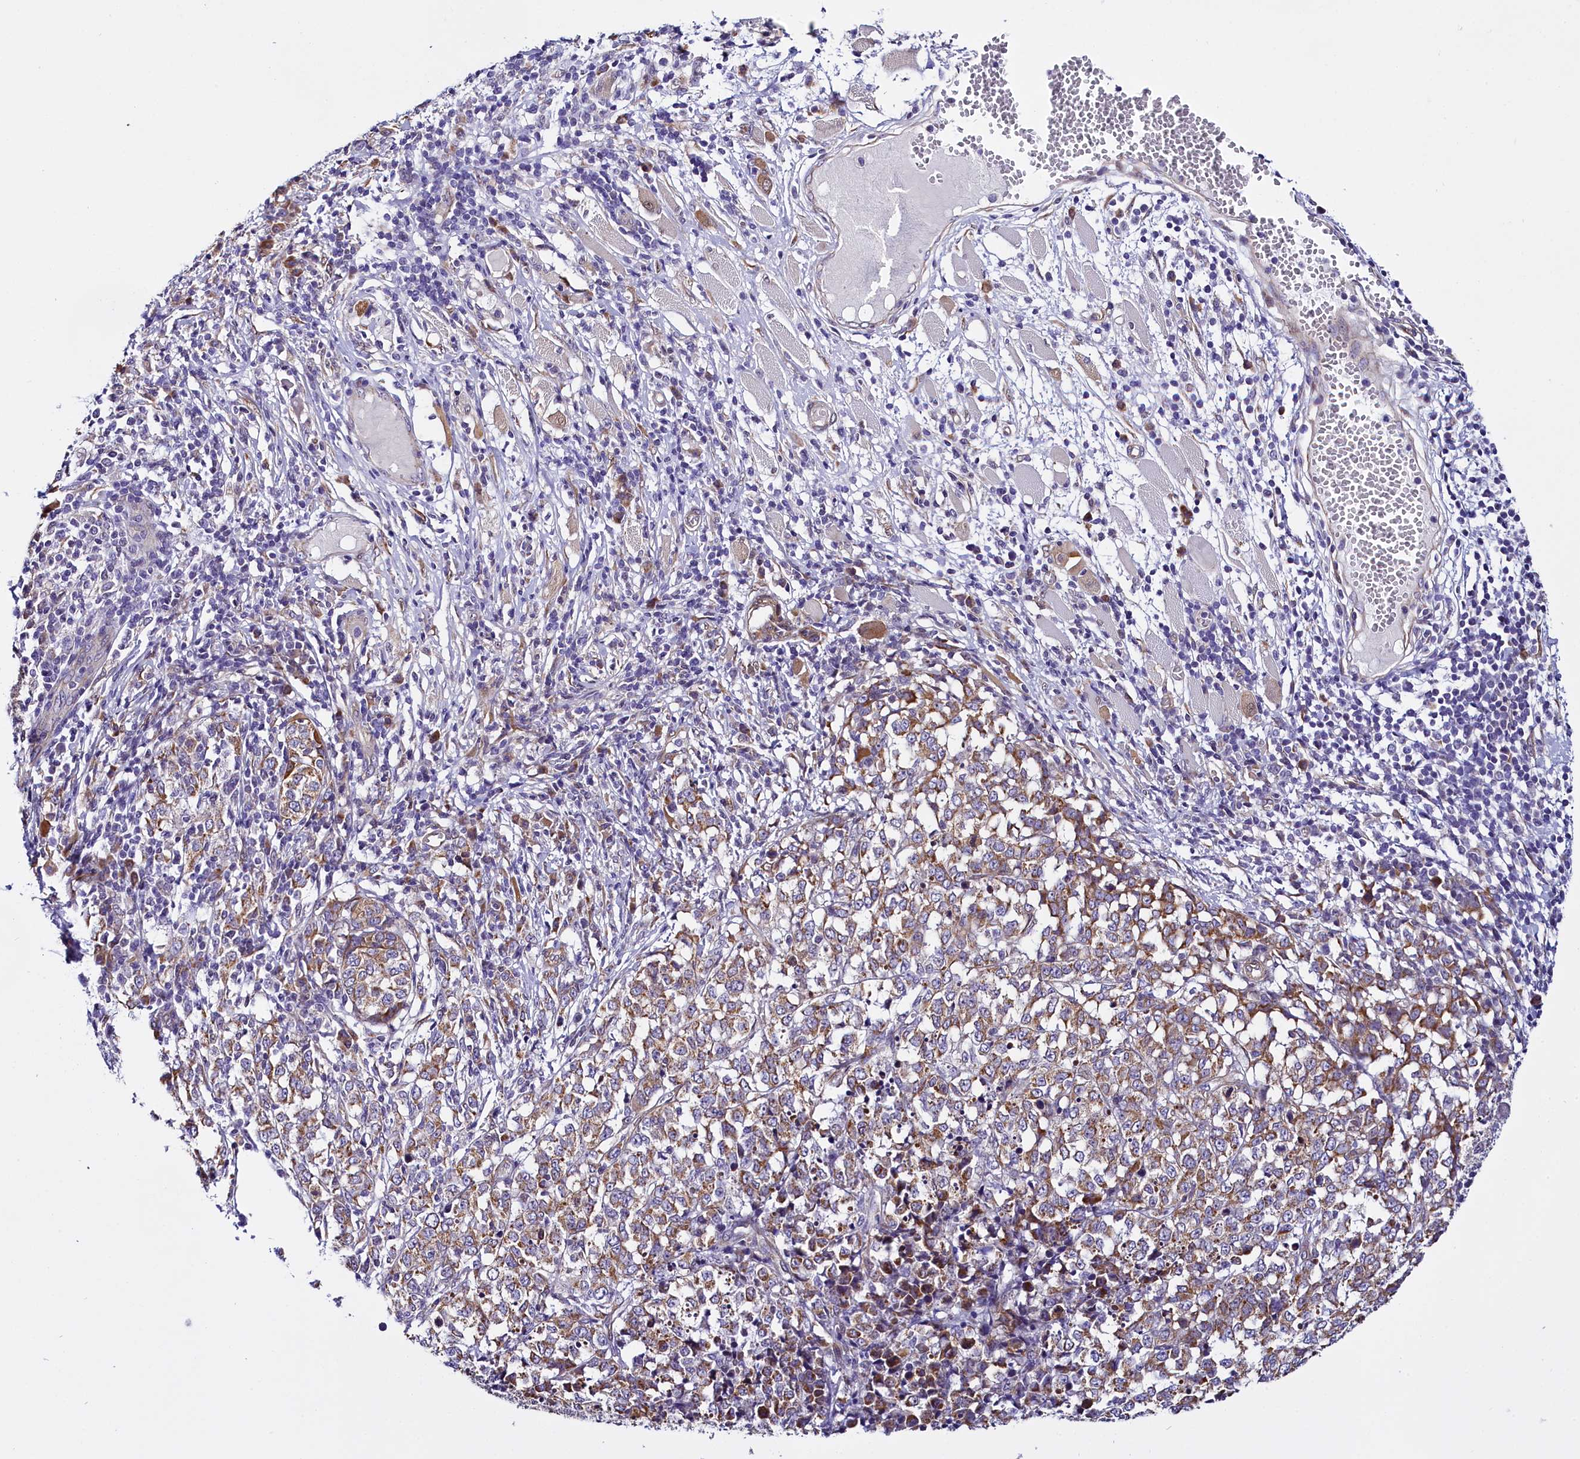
{"staining": {"intensity": "moderate", "quantity": ">75%", "location": "cytoplasmic/membranous"}, "tissue": "melanoma", "cell_type": "Tumor cells", "image_type": "cancer", "snomed": [{"axis": "morphology", "description": "Malignant melanoma, NOS"}, {"axis": "topography", "description": "Skin"}], "caption": "DAB (3,3'-diaminobenzidine) immunohistochemical staining of human malignant melanoma shows moderate cytoplasmic/membranous protein staining in approximately >75% of tumor cells.", "gene": "UACA", "patient": {"sex": "female", "age": 72}}